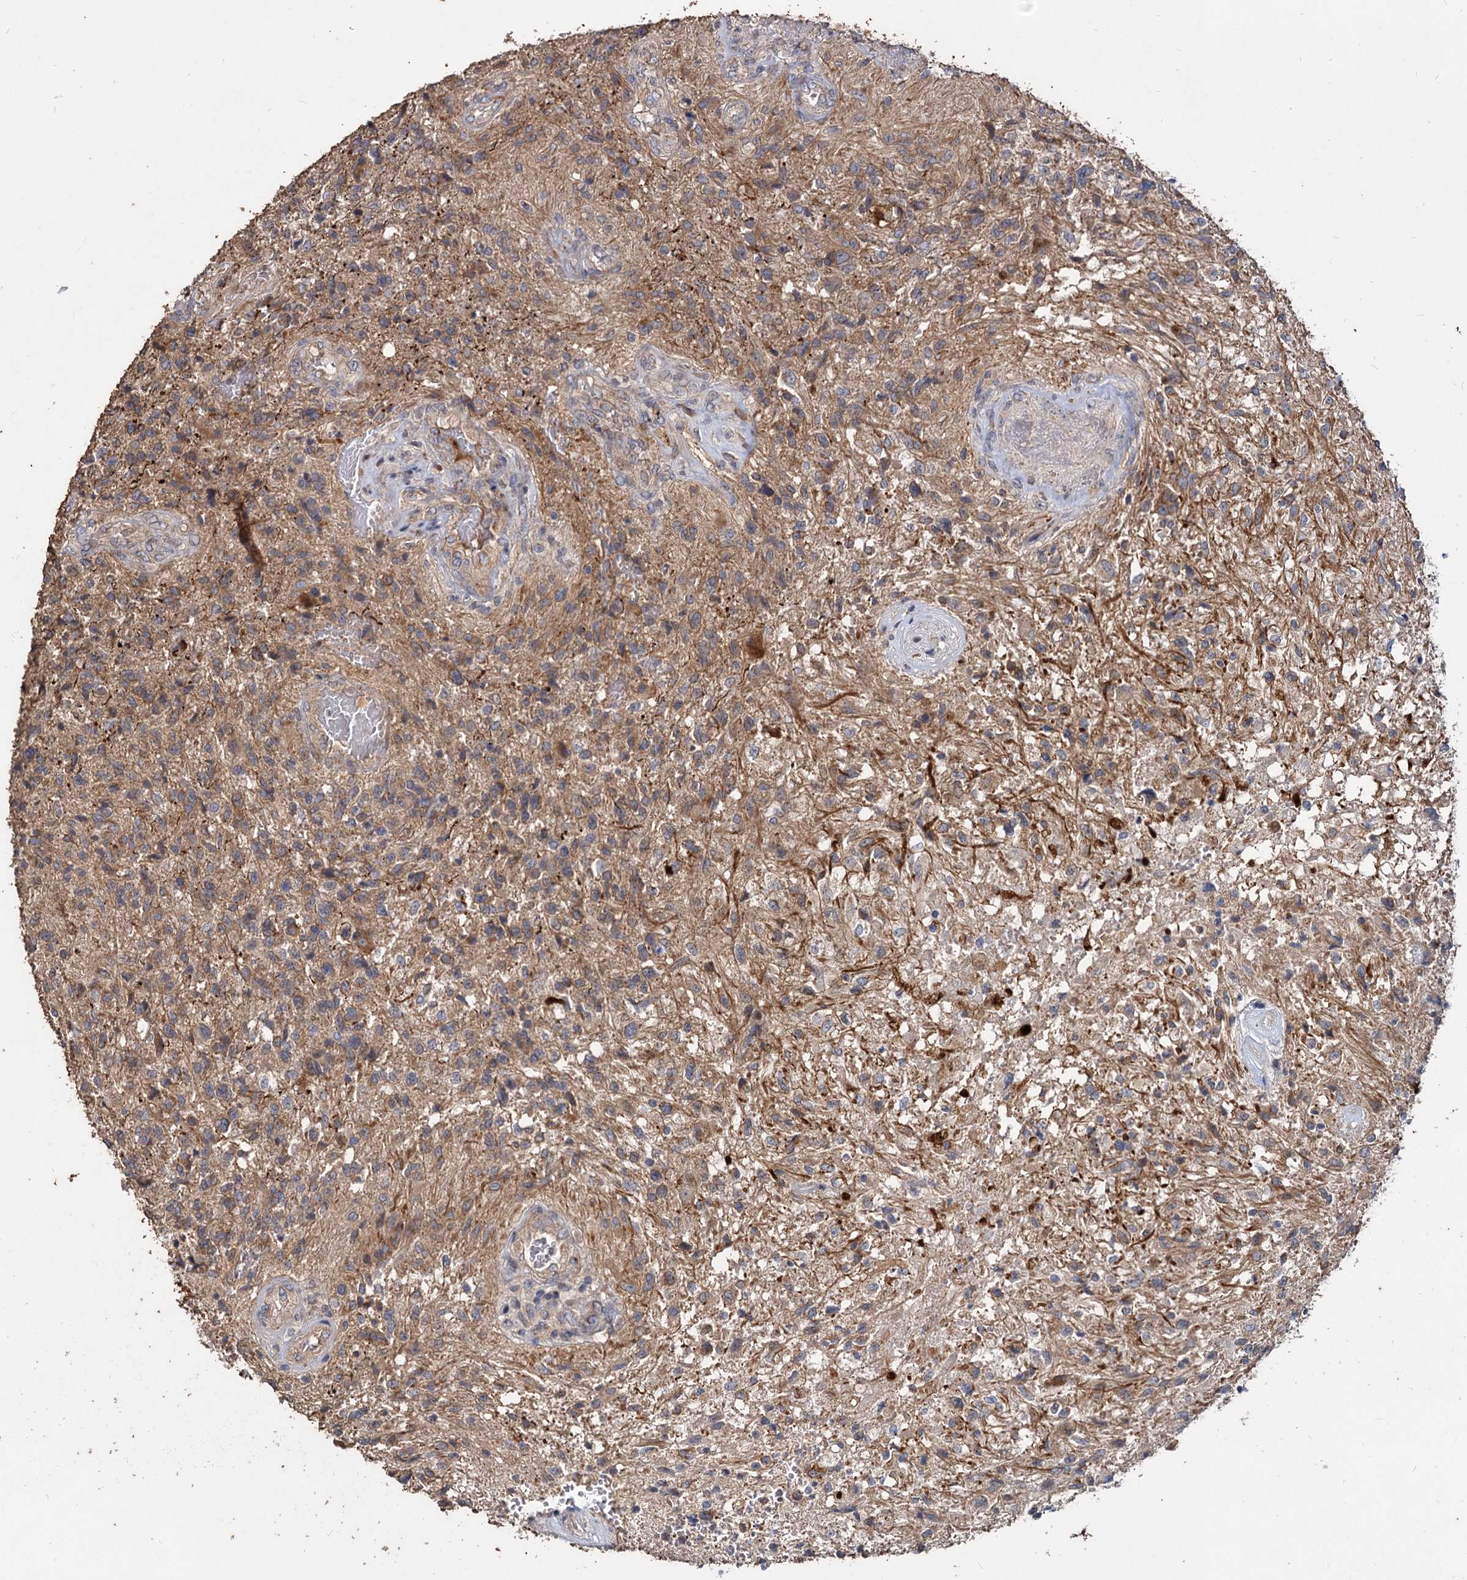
{"staining": {"intensity": "weak", "quantity": ">75%", "location": "cytoplasmic/membranous"}, "tissue": "glioma", "cell_type": "Tumor cells", "image_type": "cancer", "snomed": [{"axis": "morphology", "description": "Glioma, malignant, High grade"}, {"axis": "topography", "description": "Brain"}], "caption": "Glioma stained for a protein (brown) exhibits weak cytoplasmic/membranous positive positivity in about >75% of tumor cells.", "gene": "DEPDC4", "patient": {"sex": "male", "age": 56}}